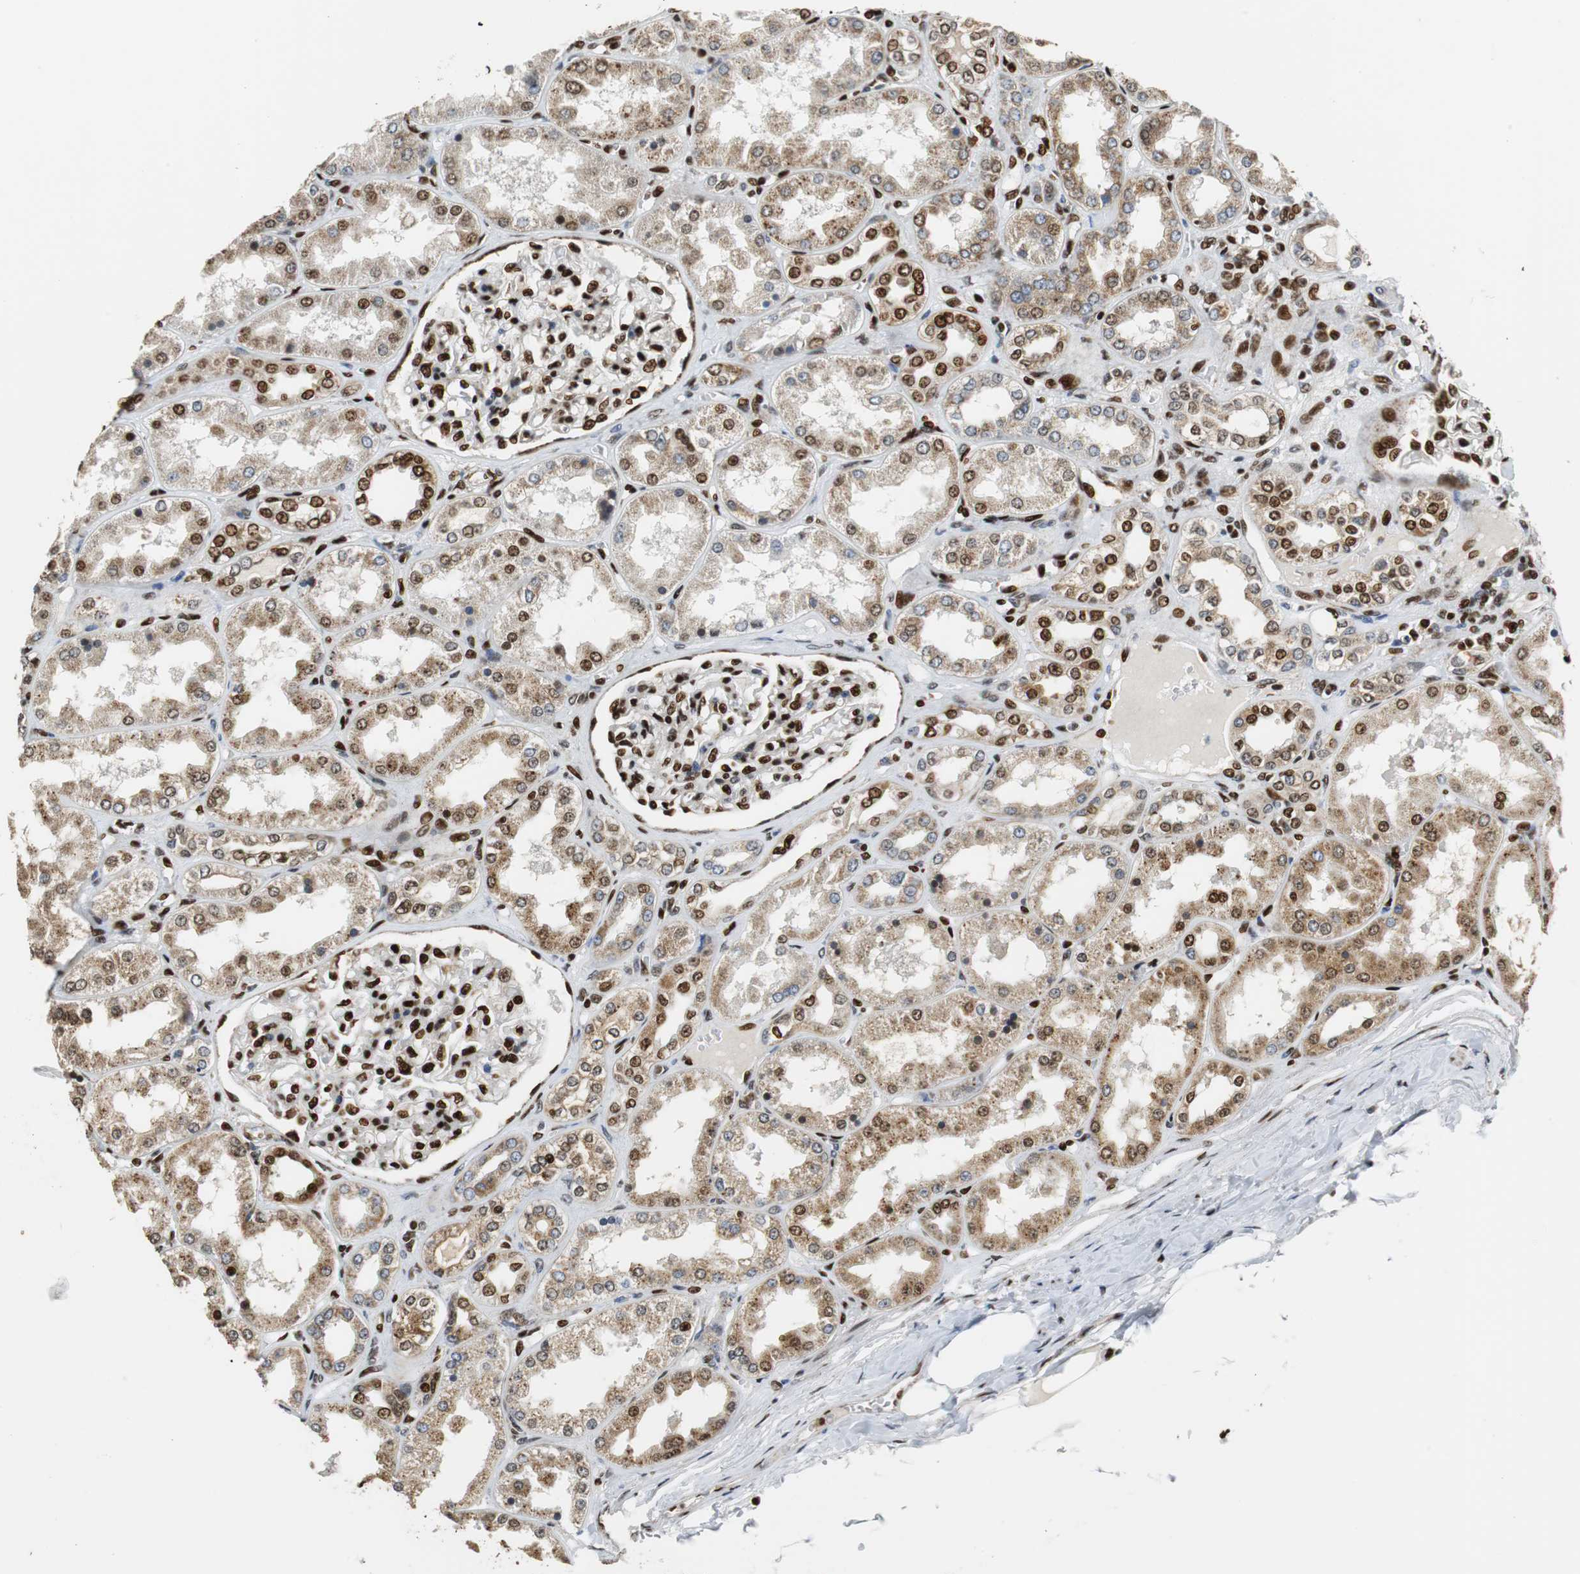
{"staining": {"intensity": "strong", "quantity": ">75%", "location": "nuclear"}, "tissue": "kidney", "cell_type": "Cells in glomeruli", "image_type": "normal", "snomed": [{"axis": "morphology", "description": "Normal tissue, NOS"}, {"axis": "topography", "description": "Kidney"}], "caption": "Protein staining displays strong nuclear expression in about >75% of cells in glomeruli in normal kidney. (Stains: DAB (3,3'-diaminobenzidine) in brown, nuclei in blue, Microscopy: brightfield microscopy at high magnification).", "gene": "HDAC1", "patient": {"sex": "female", "age": 56}}